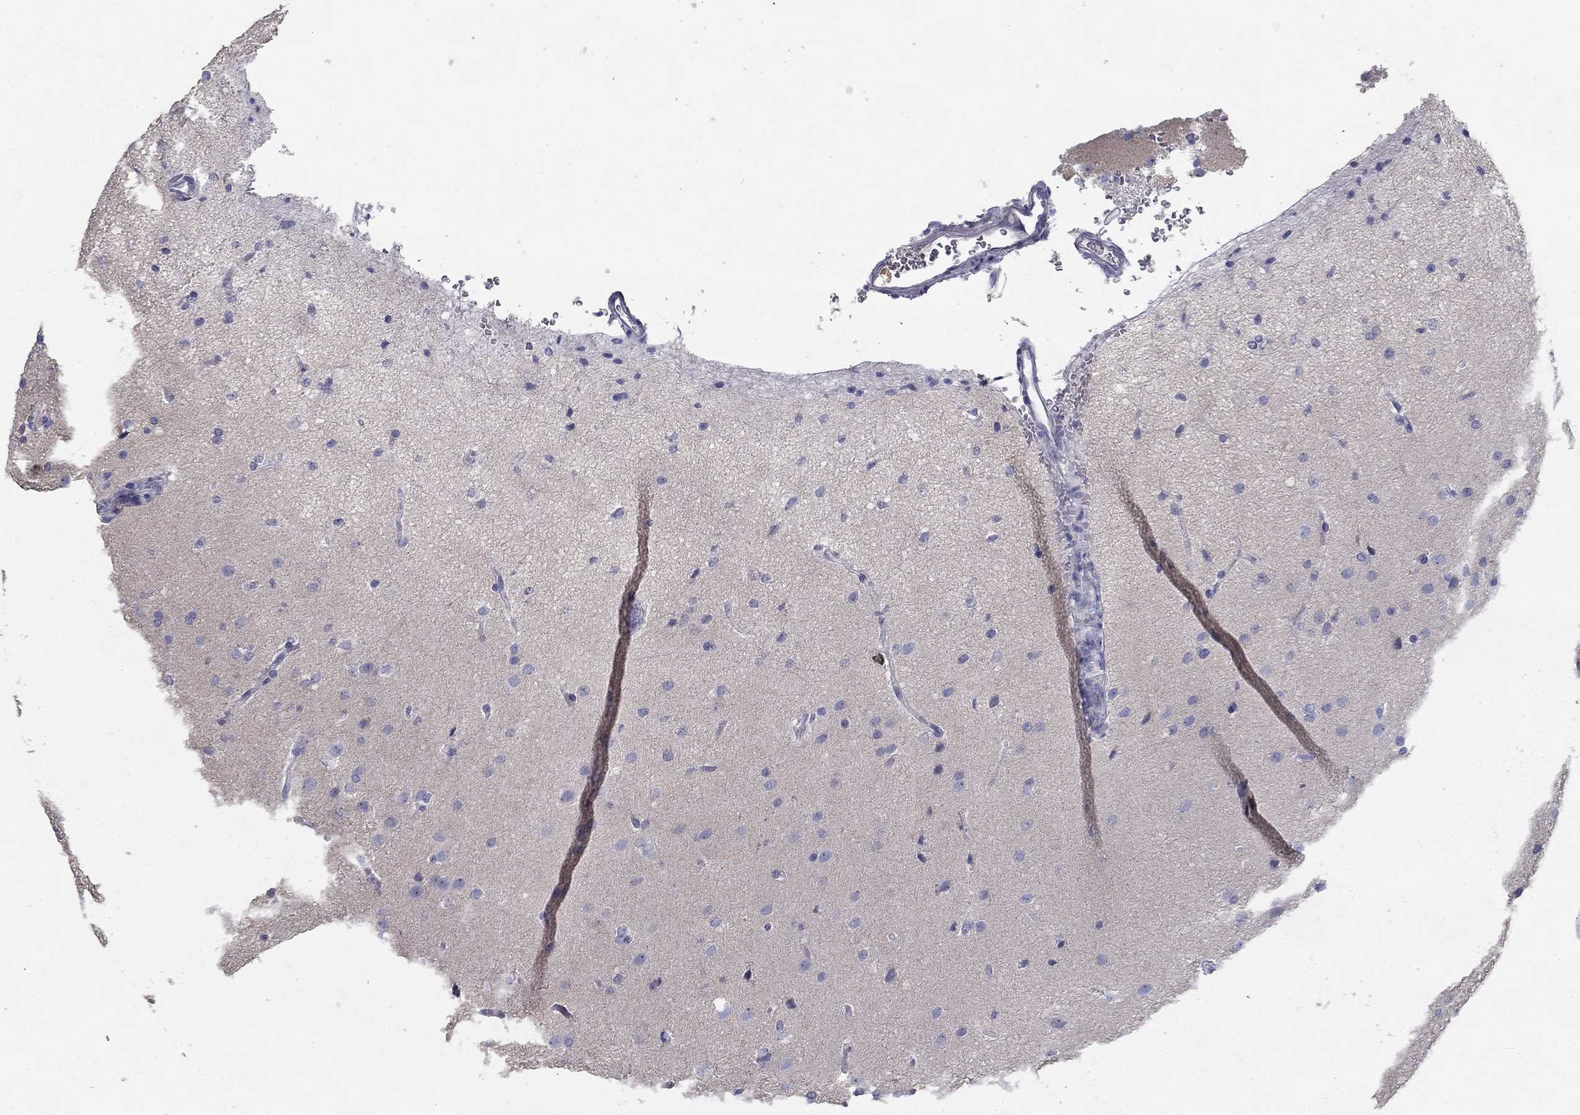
{"staining": {"intensity": "negative", "quantity": "none", "location": "none"}, "tissue": "glioma", "cell_type": "Tumor cells", "image_type": "cancer", "snomed": [{"axis": "morphology", "description": "Glioma, malignant, High grade"}, {"axis": "topography", "description": "Brain"}], "caption": "Malignant high-grade glioma stained for a protein using IHC demonstrates no positivity tumor cells.", "gene": "GUCA1A", "patient": {"sex": "male", "age": 68}}